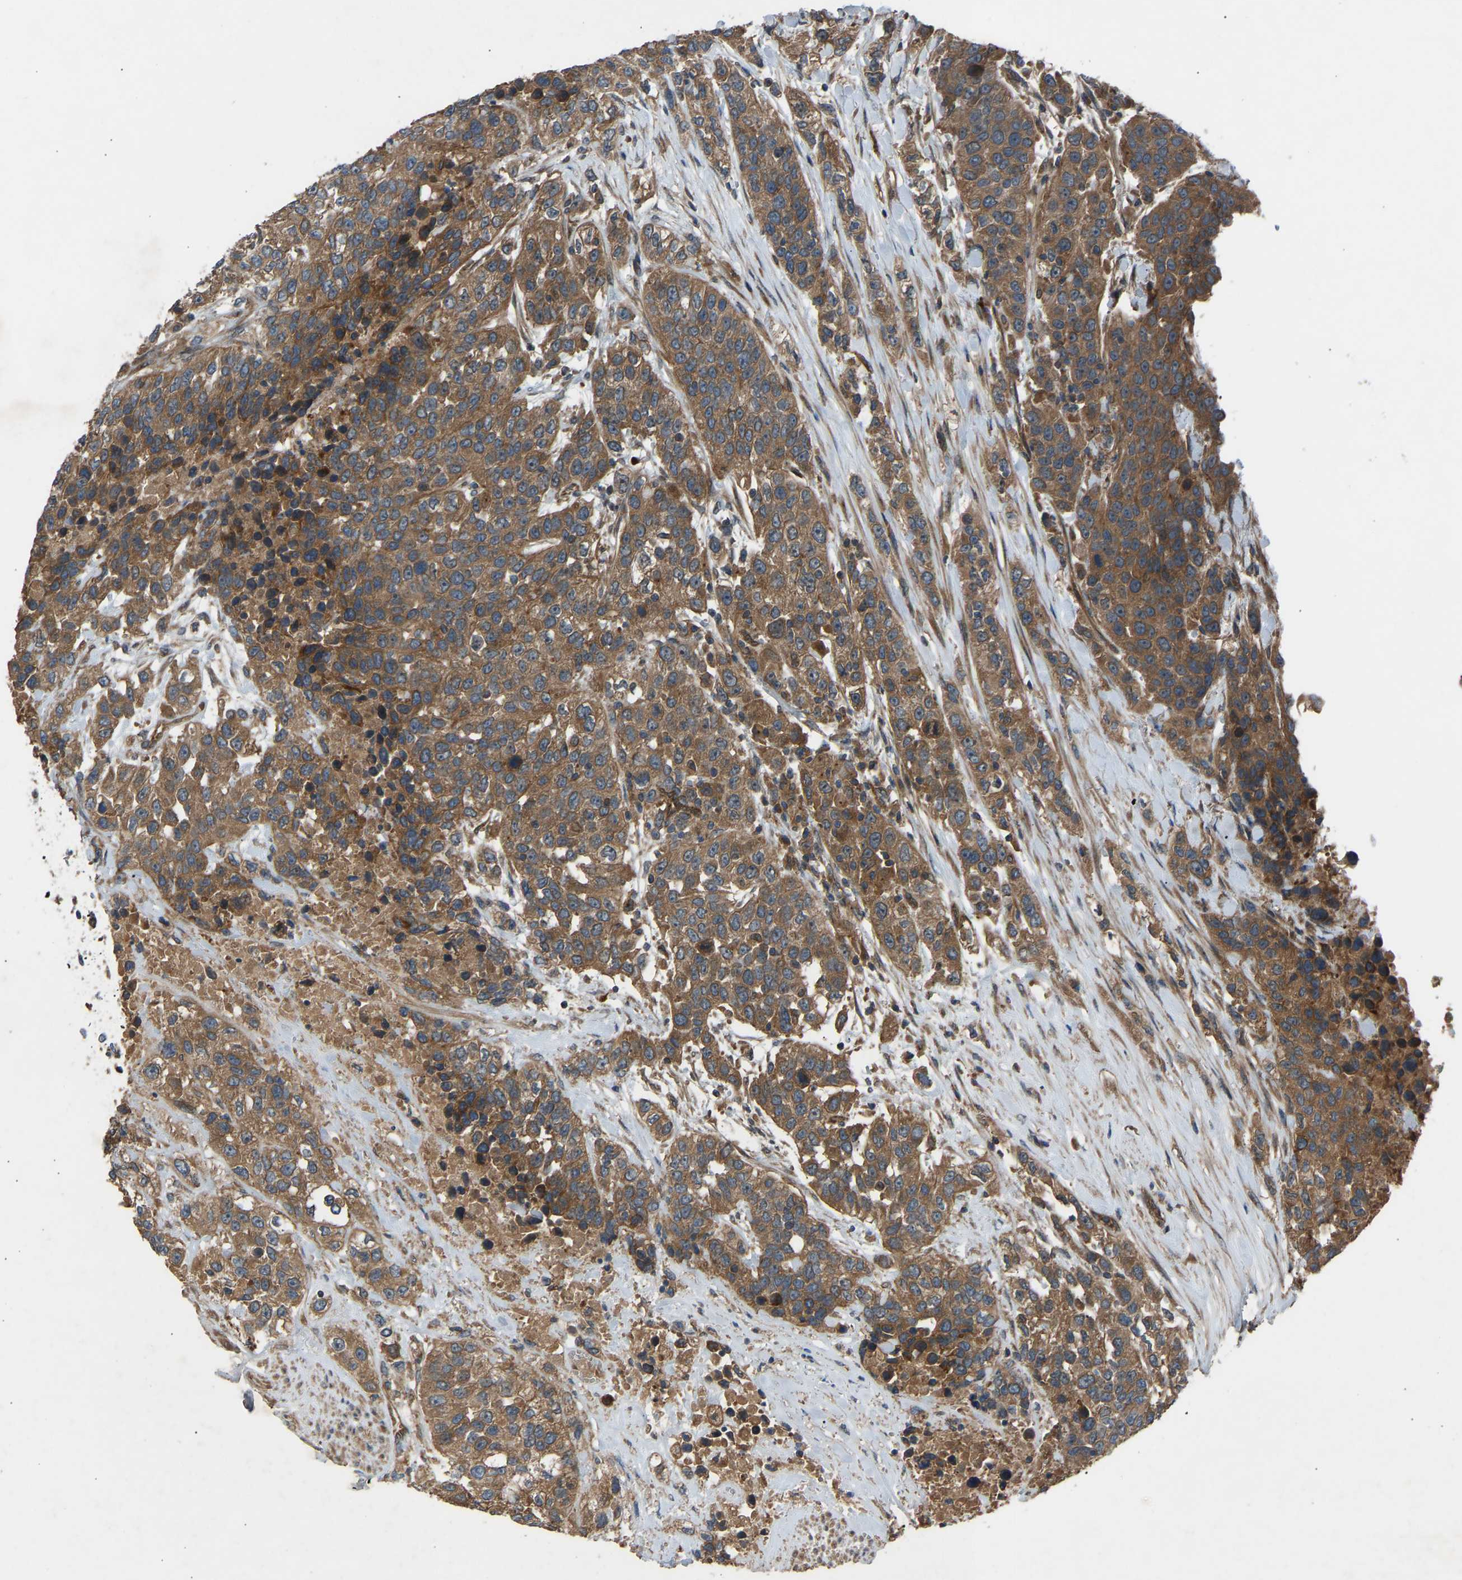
{"staining": {"intensity": "moderate", "quantity": ">75%", "location": "cytoplasmic/membranous"}, "tissue": "urothelial cancer", "cell_type": "Tumor cells", "image_type": "cancer", "snomed": [{"axis": "morphology", "description": "Urothelial carcinoma, High grade"}, {"axis": "topography", "description": "Urinary bladder"}], "caption": "Urothelial cancer tissue exhibits moderate cytoplasmic/membranous staining in about >75% of tumor cells", "gene": "GAS2L1", "patient": {"sex": "female", "age": 80}}